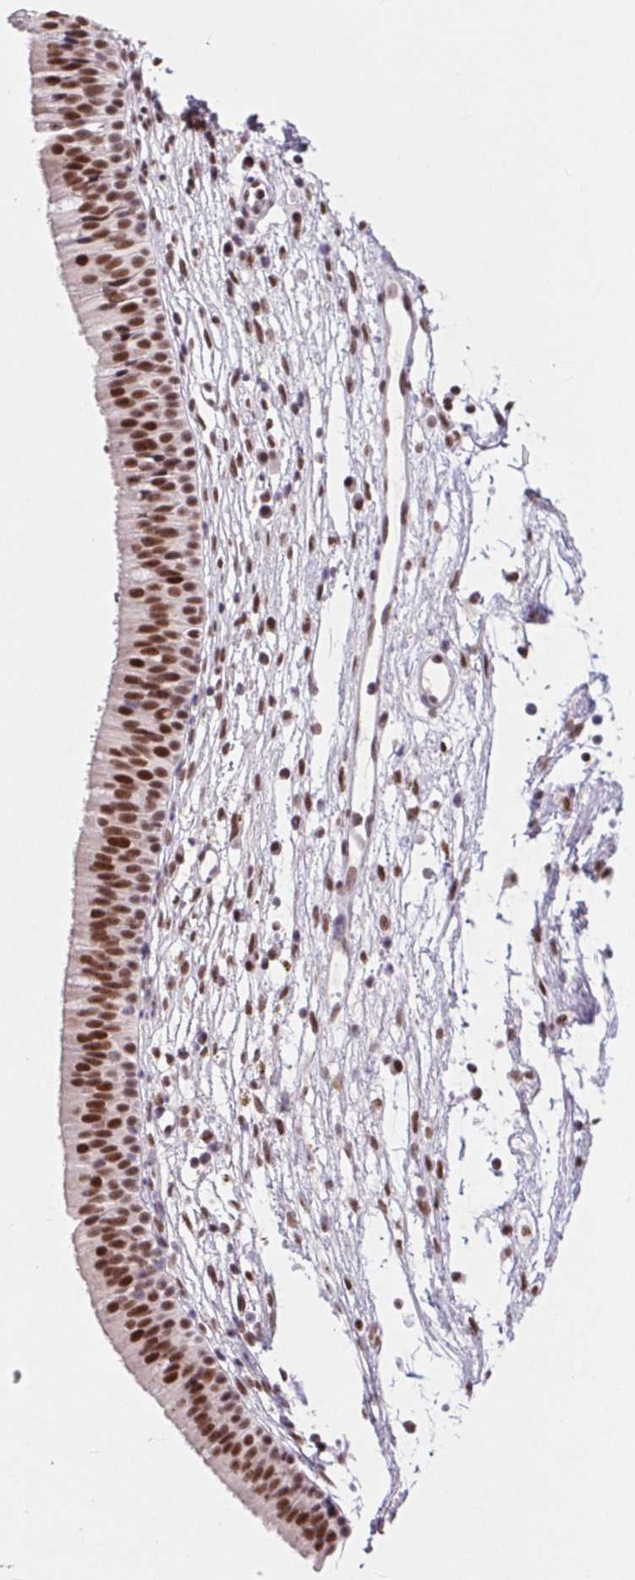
{"staining": {"intensity": "strong", "quantity": ">75%", "location": "nuclear"}, "tissue": "nasopharynx", "cell_type": "Respiratory epithelial cells", "image_type": "normal", "snomed": [{"axis": "morphology", "description": "Normal tissue, NOS"}, {"axis": "topography", "description": "Nasopharynx"}], "caption": "A high-resolution micrograph shows immunohistochemistry (IHC) staining of unremarkable nasopharynx, which demonstrates strong nuclear expression in approximately >75% of respiratory epithelial cells. Using DAB (brown) and hematoxylin (blue) stains, captured at high magnification using brightfield microscopy.", "gene": "CD2BP2", "patient": {"sex": "male", "age": 24}}